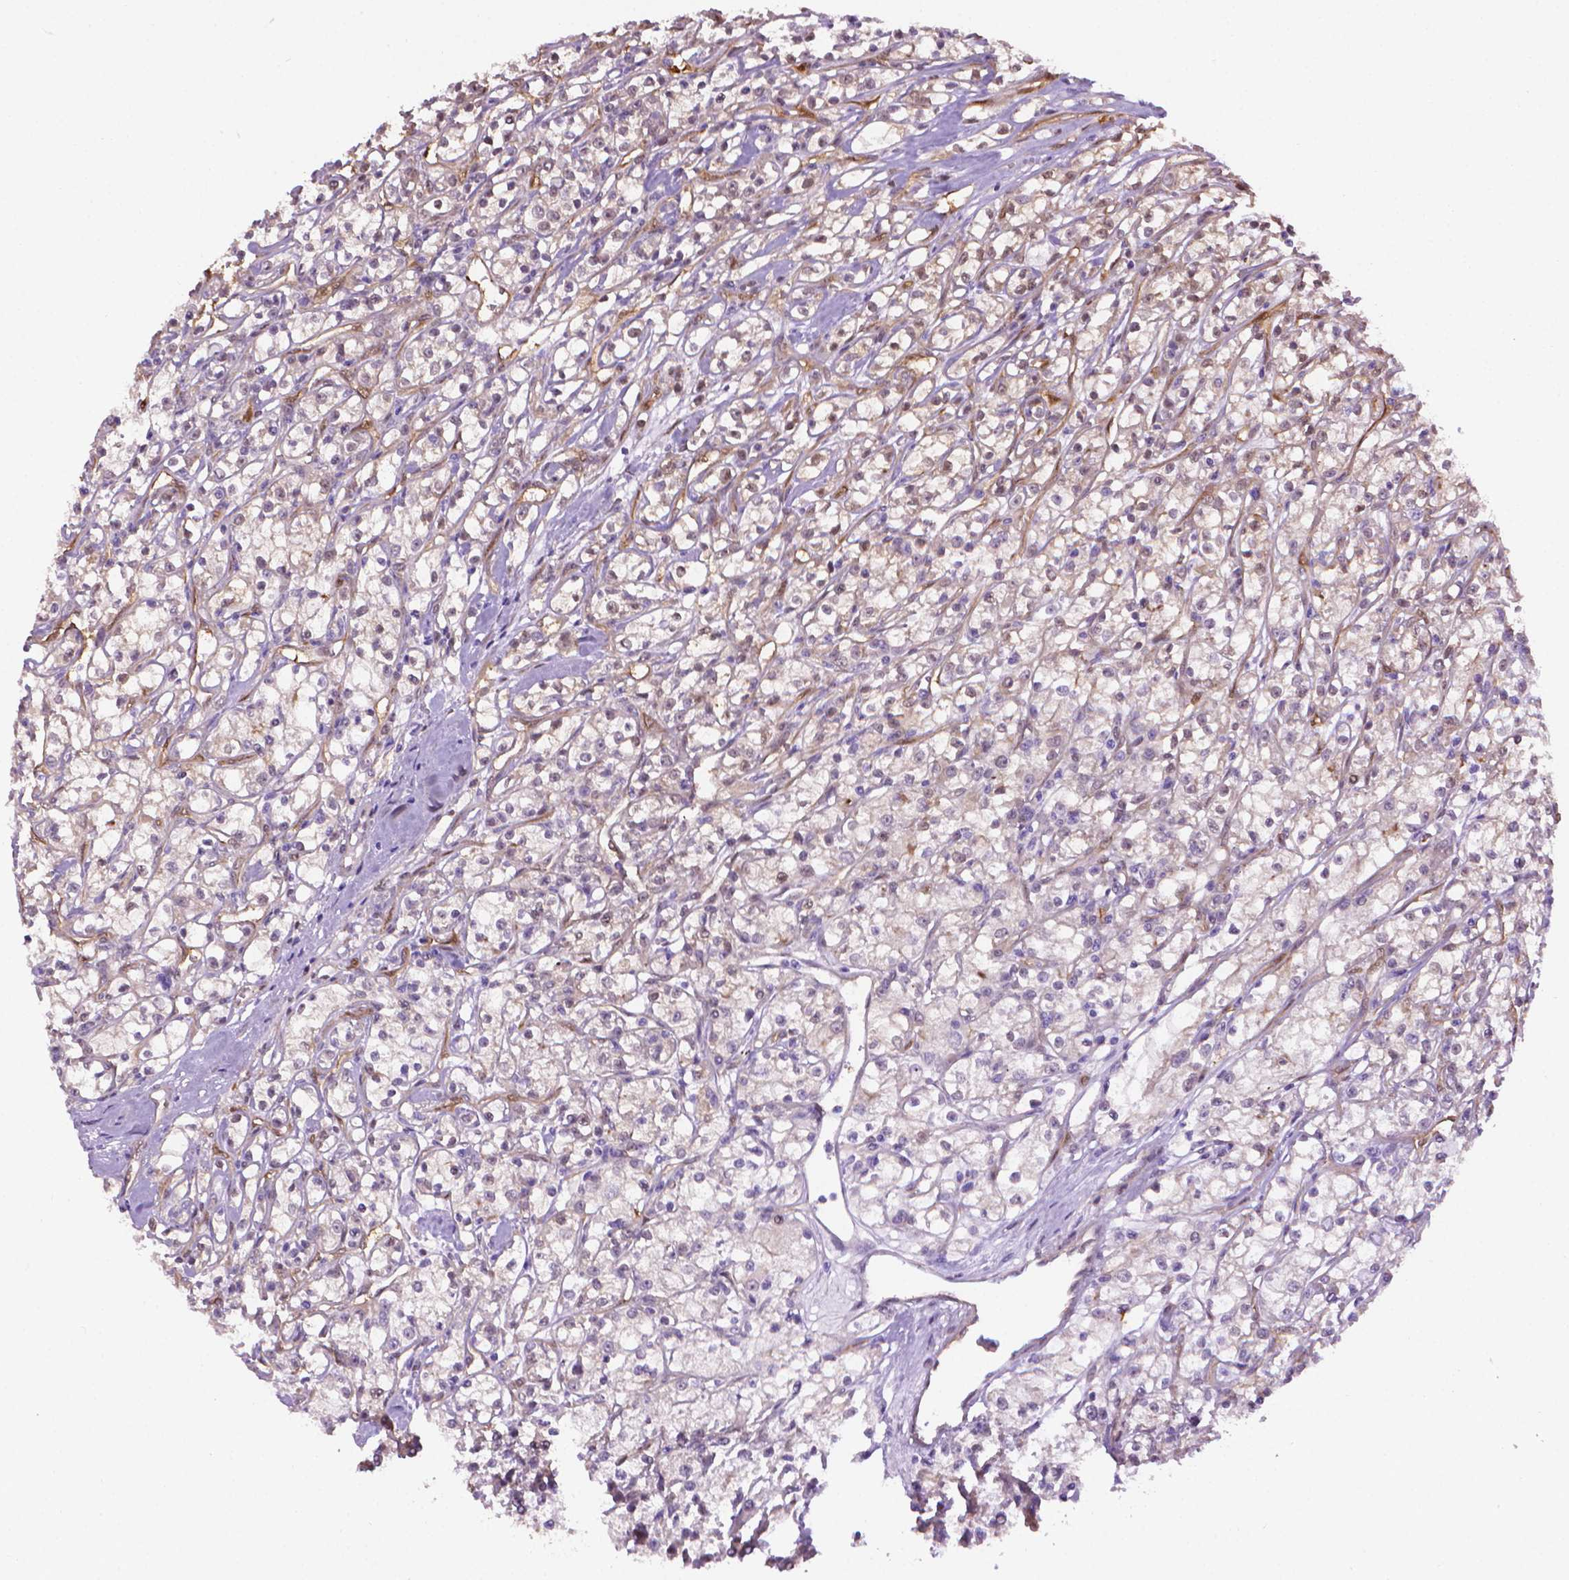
{"staining": {"intensity": "negative", "quantity": "none", "location": "none"}, "tissue": "renal cancer", "cell_type": "Tumor cells", "image_type": "cancer", "snomed": [{"axis": "morphology", "description": "Adenocarcinoma, NOS"}, {"axis": "topography", "description": "Kidney"}], "caption": "This is an immunohistochemistry micrograph of renal cancer. There is no positivity in tumor cells.", "gene": "CLIC4", "patient": {"sex": "female", "age": 59}}